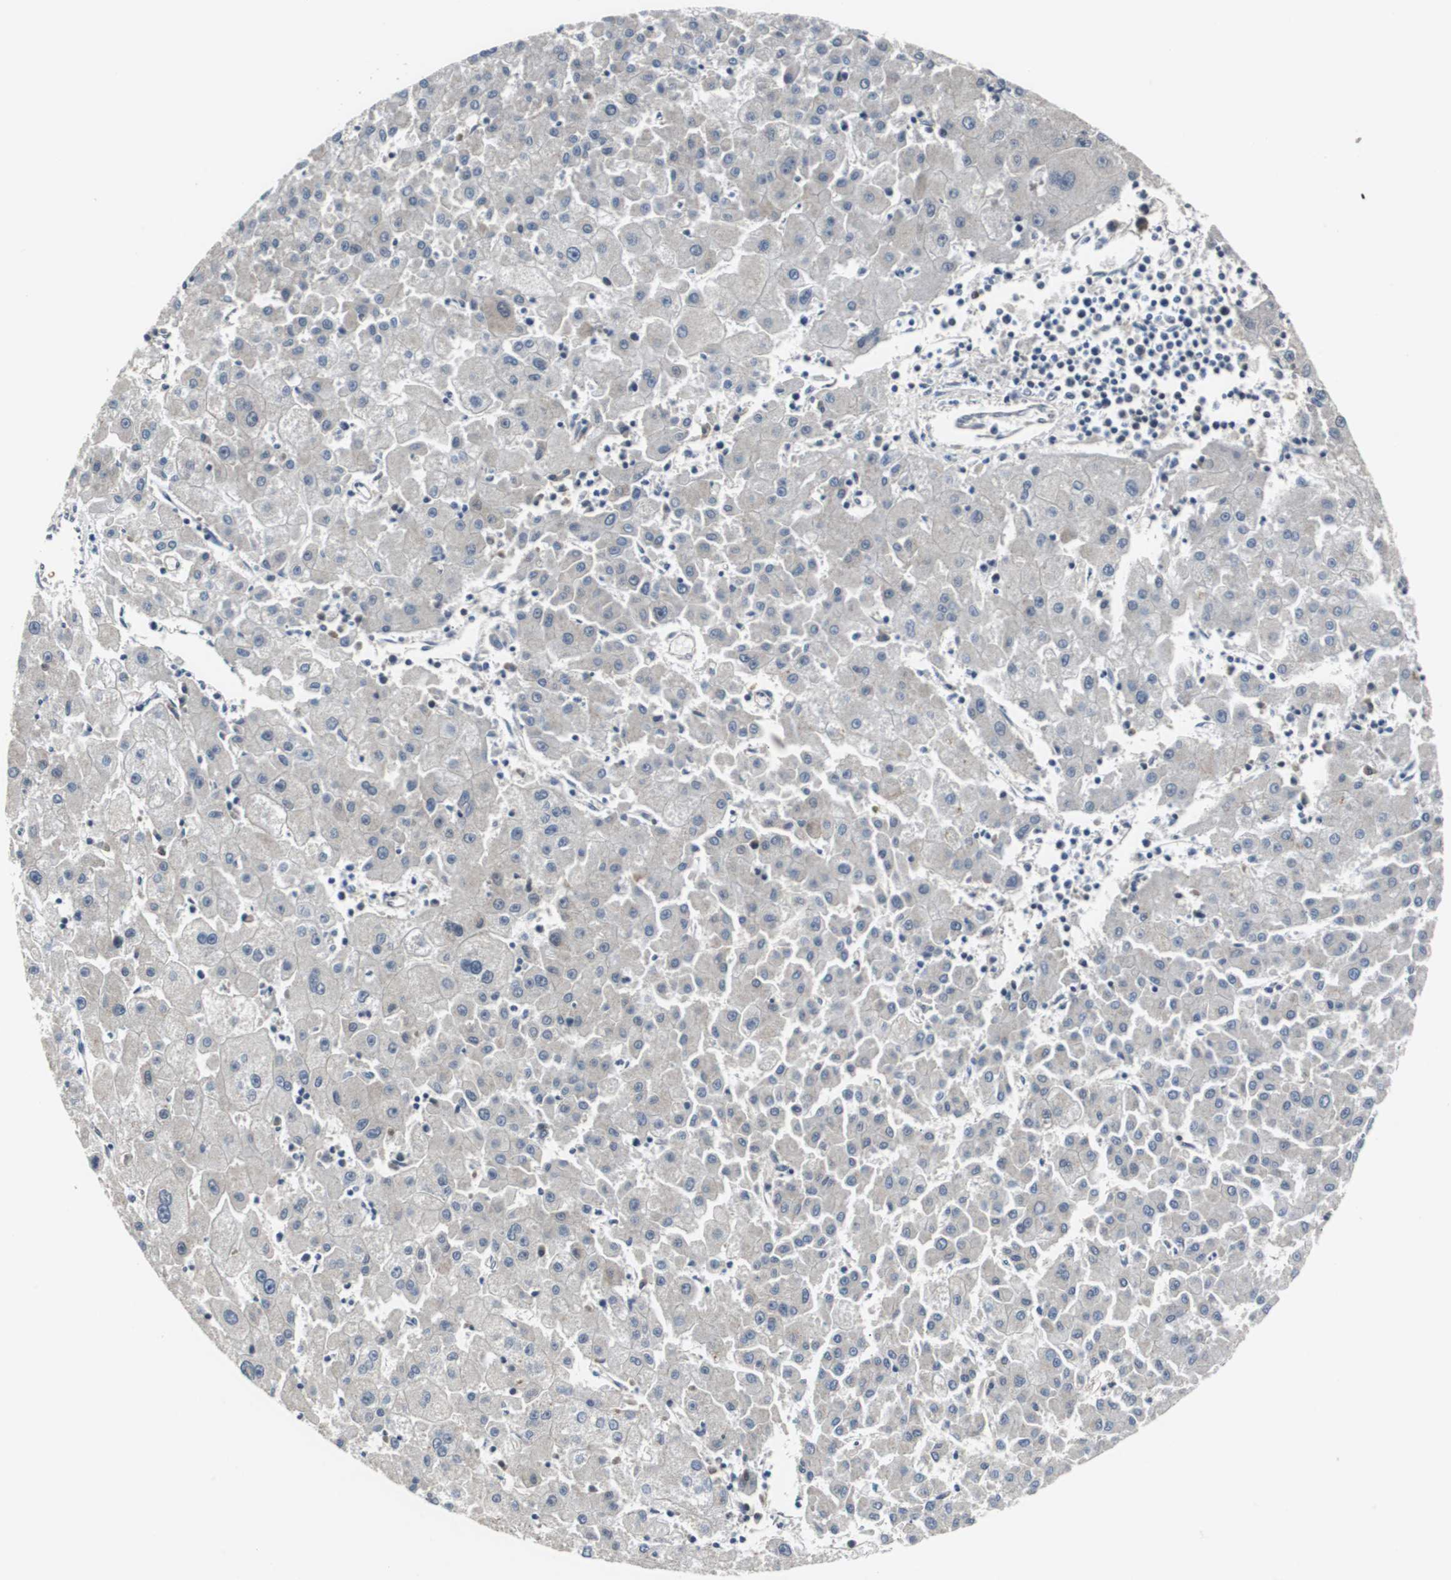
{"staining": {"intensity": "negative", "quantity": "none", "location": "none"}, "tissue": "liver cancer", "cell_type": "Tumor cells", "image_type": "cancer", "snomed": [{"axis": "morphology", "description": "Carcinoma, Hepatocellular, NOS"}, {"axis": "topography", "description": "Liver"}], "caption": "Liver hepatocellular carcinoma was stained to show a protein in brown. There is no significant positivity in tumor cells.", "gene": "ISCU", "patient": {"sex": "male", "age": 72}}